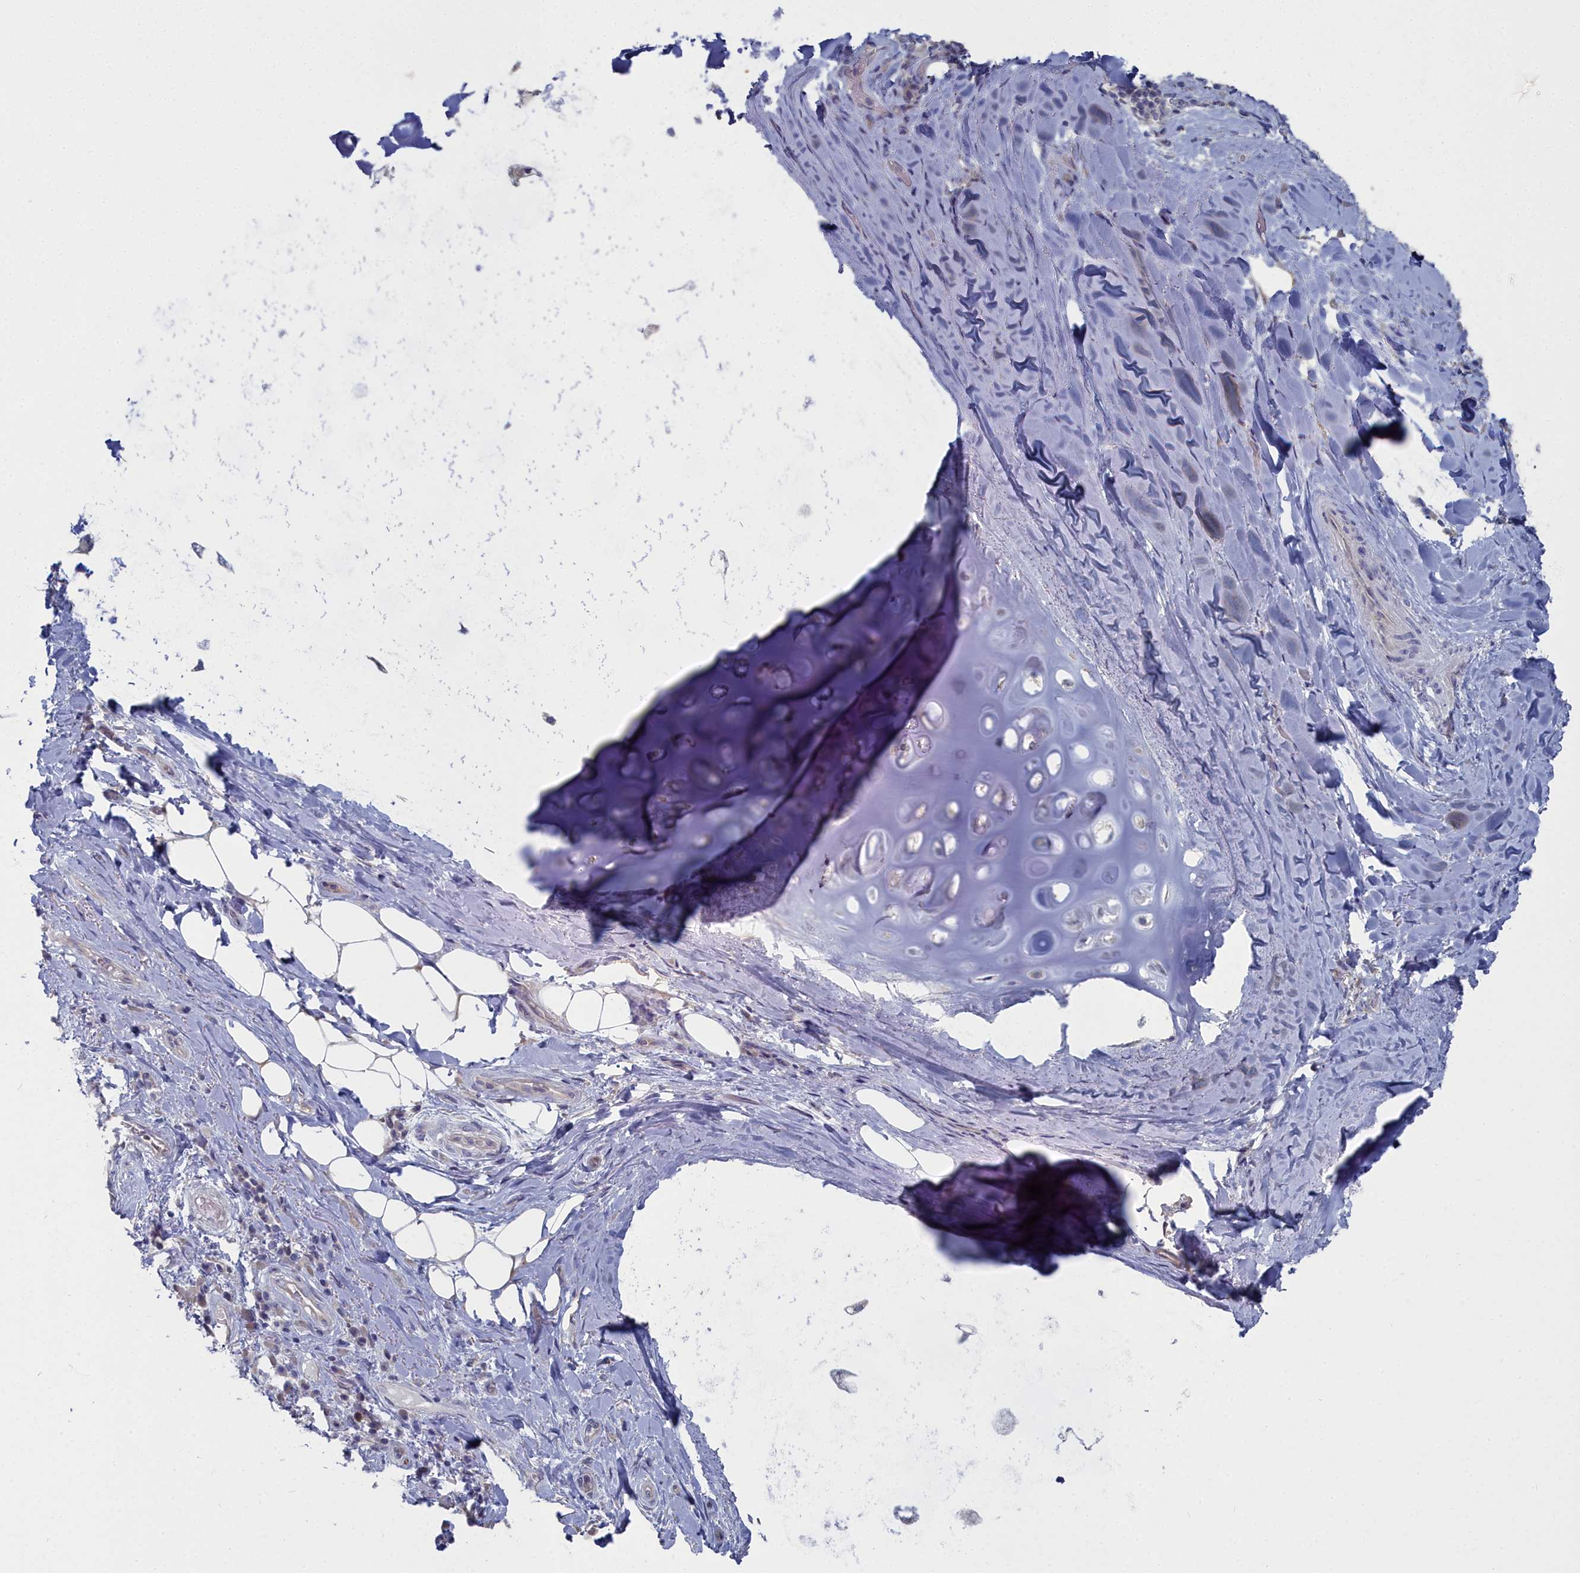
{"staining": {"intensity": "negative", "quantity": "none", "location": "none"}, "tissue": "adipose tissue", "cell_type": "Adipocytes", "image_type": "normal", "snomed": [{"axis": "morphology", "description": "Normal tissue, NOS"}, {"axis": "morphology", "description": "Squamous cell carcinoma, NOS"}, {"axis": "topography", "description": "Bronchus"}, {"axis": "topography", "description": "Lung"}], "caption": "IHC image of normal adipose tissue stained for a protein (brown), which displays no expression in adipocytes.", "gene": "CCDC149", "patient": {"sex": "male", "age": 64}}